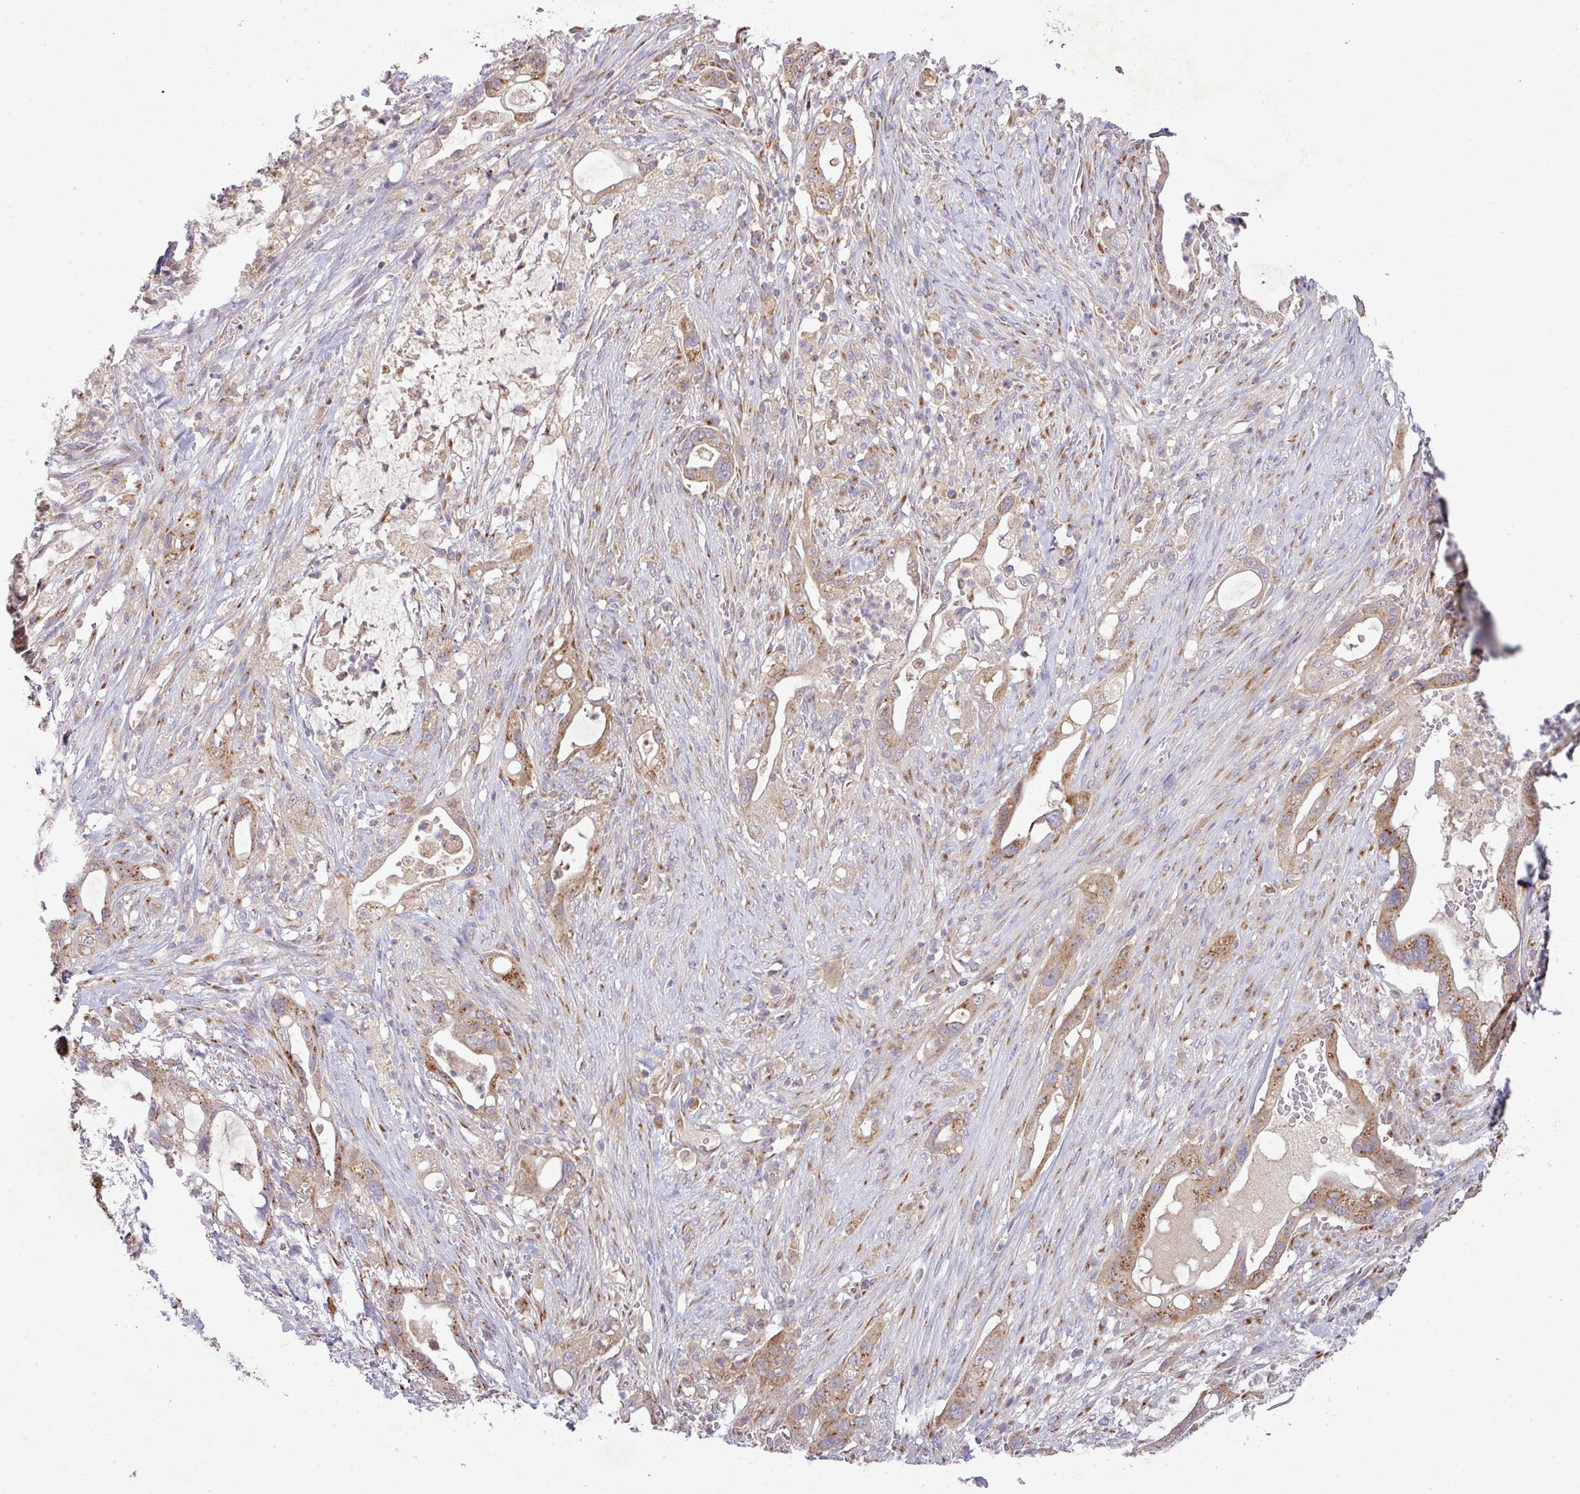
{"staining": {"intensity": "moderate", "quantity": ">75%", "location": "cytoplasmic/membranous"}, "tissue": "pancreatic cancer", "cell_type": "Tumor cells", "image_type": "cancer", "snomed": [{"axis": "morphology", "description": "Adenocarcinoma, NOS"}, {"axis": "topography", "description": "Pancreas"}], "caption": "Human pancreatic cancer stained with a protein marker shows moderate staining in tumor cells.", "gene": "VTI1A", "patient": {"sex": "male", "age": 44}}